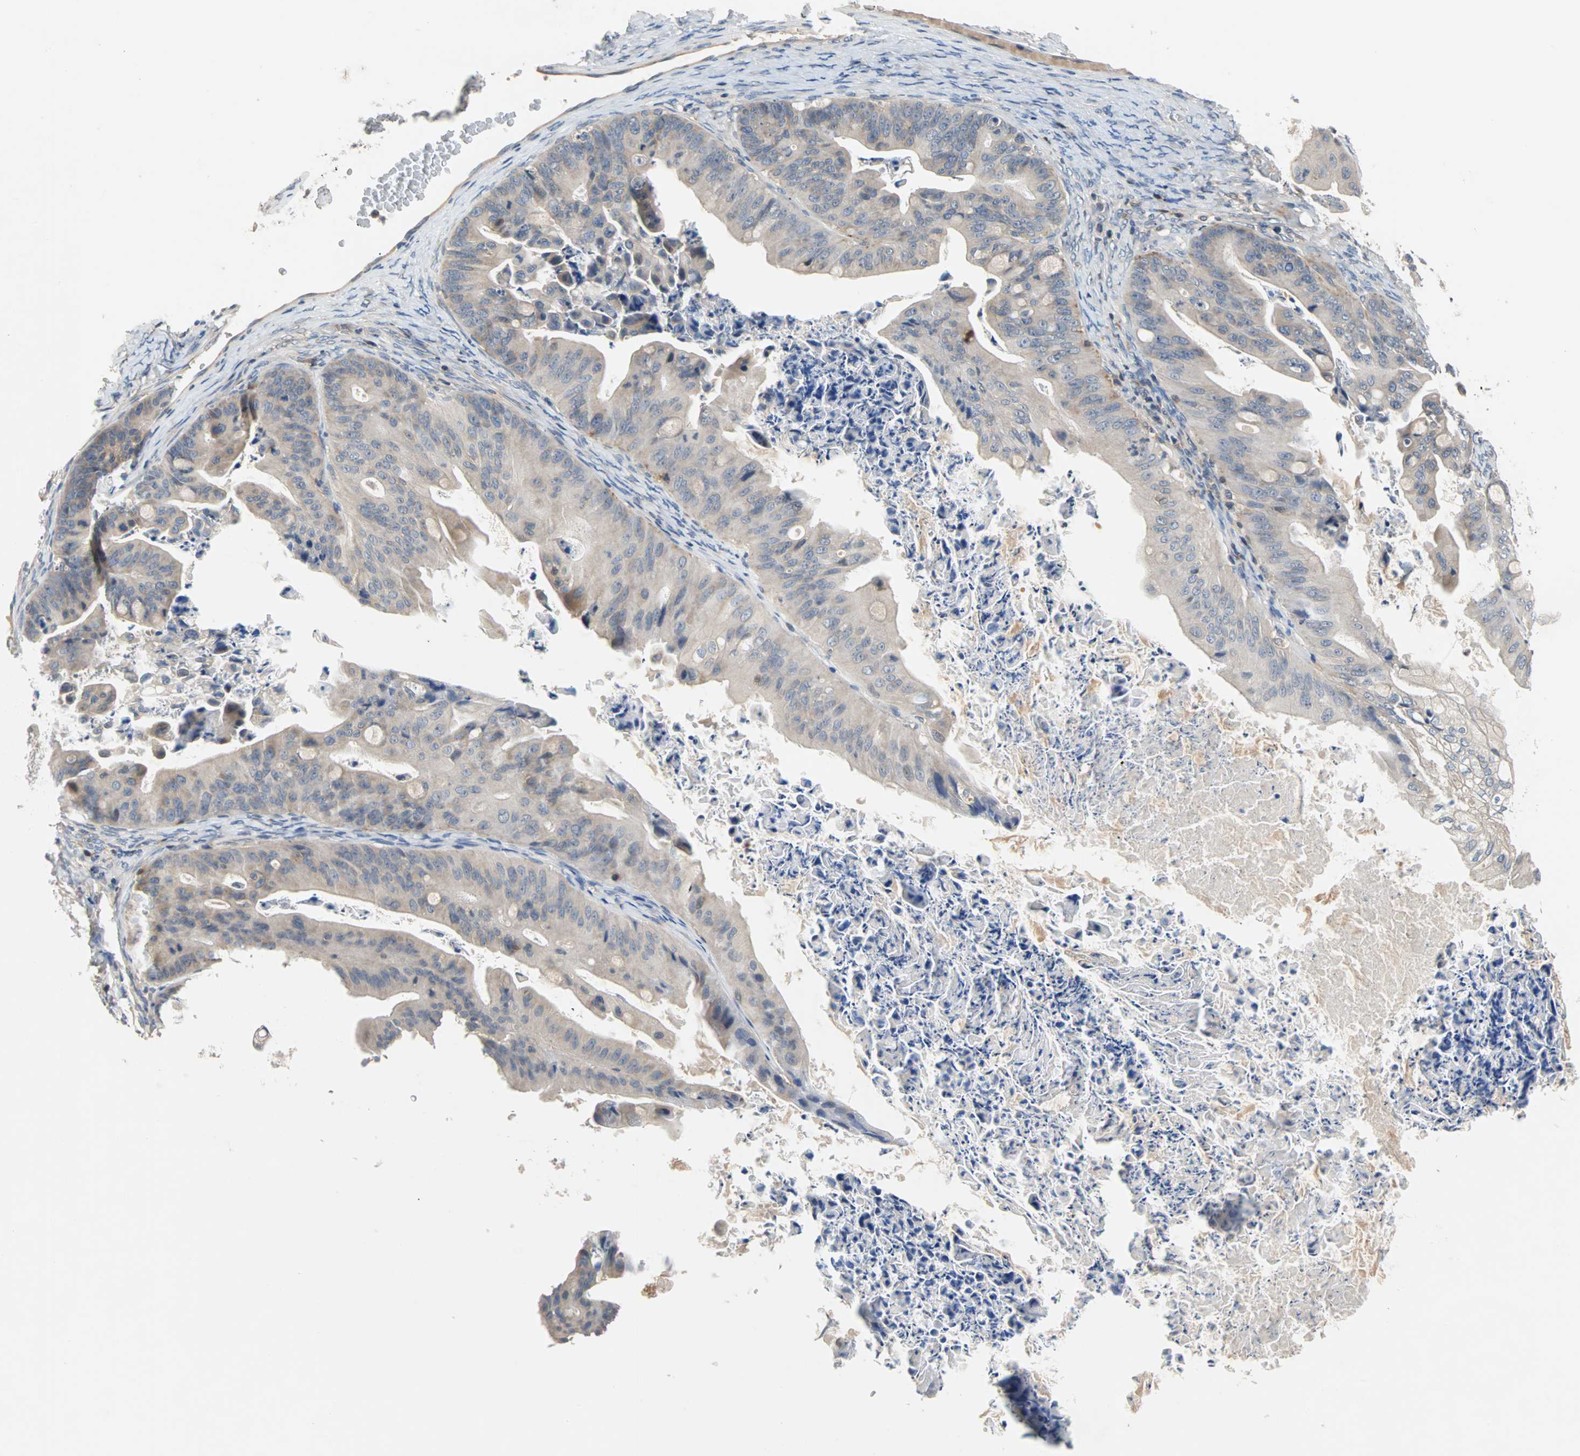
{"staining": {"intensity": "negative", "quantity": "none", "location": "none"}, "tissue": "ovarian cancer", "cell_type": "Tumor cells", "image_type": "cancer", "snomed": [{"axis": "morphology", "description": "Cystadenocarcinoma, mucinous, NOS"}, {"axis": "topography", "description": "Ovary"}], "caption": "Tumor cells are negative for protein expression in human ovarian cancer (mucinous cystadenocarcinoma).", "gene": "MAP4K1", "patient": {"sex": "female", "age": 37}}